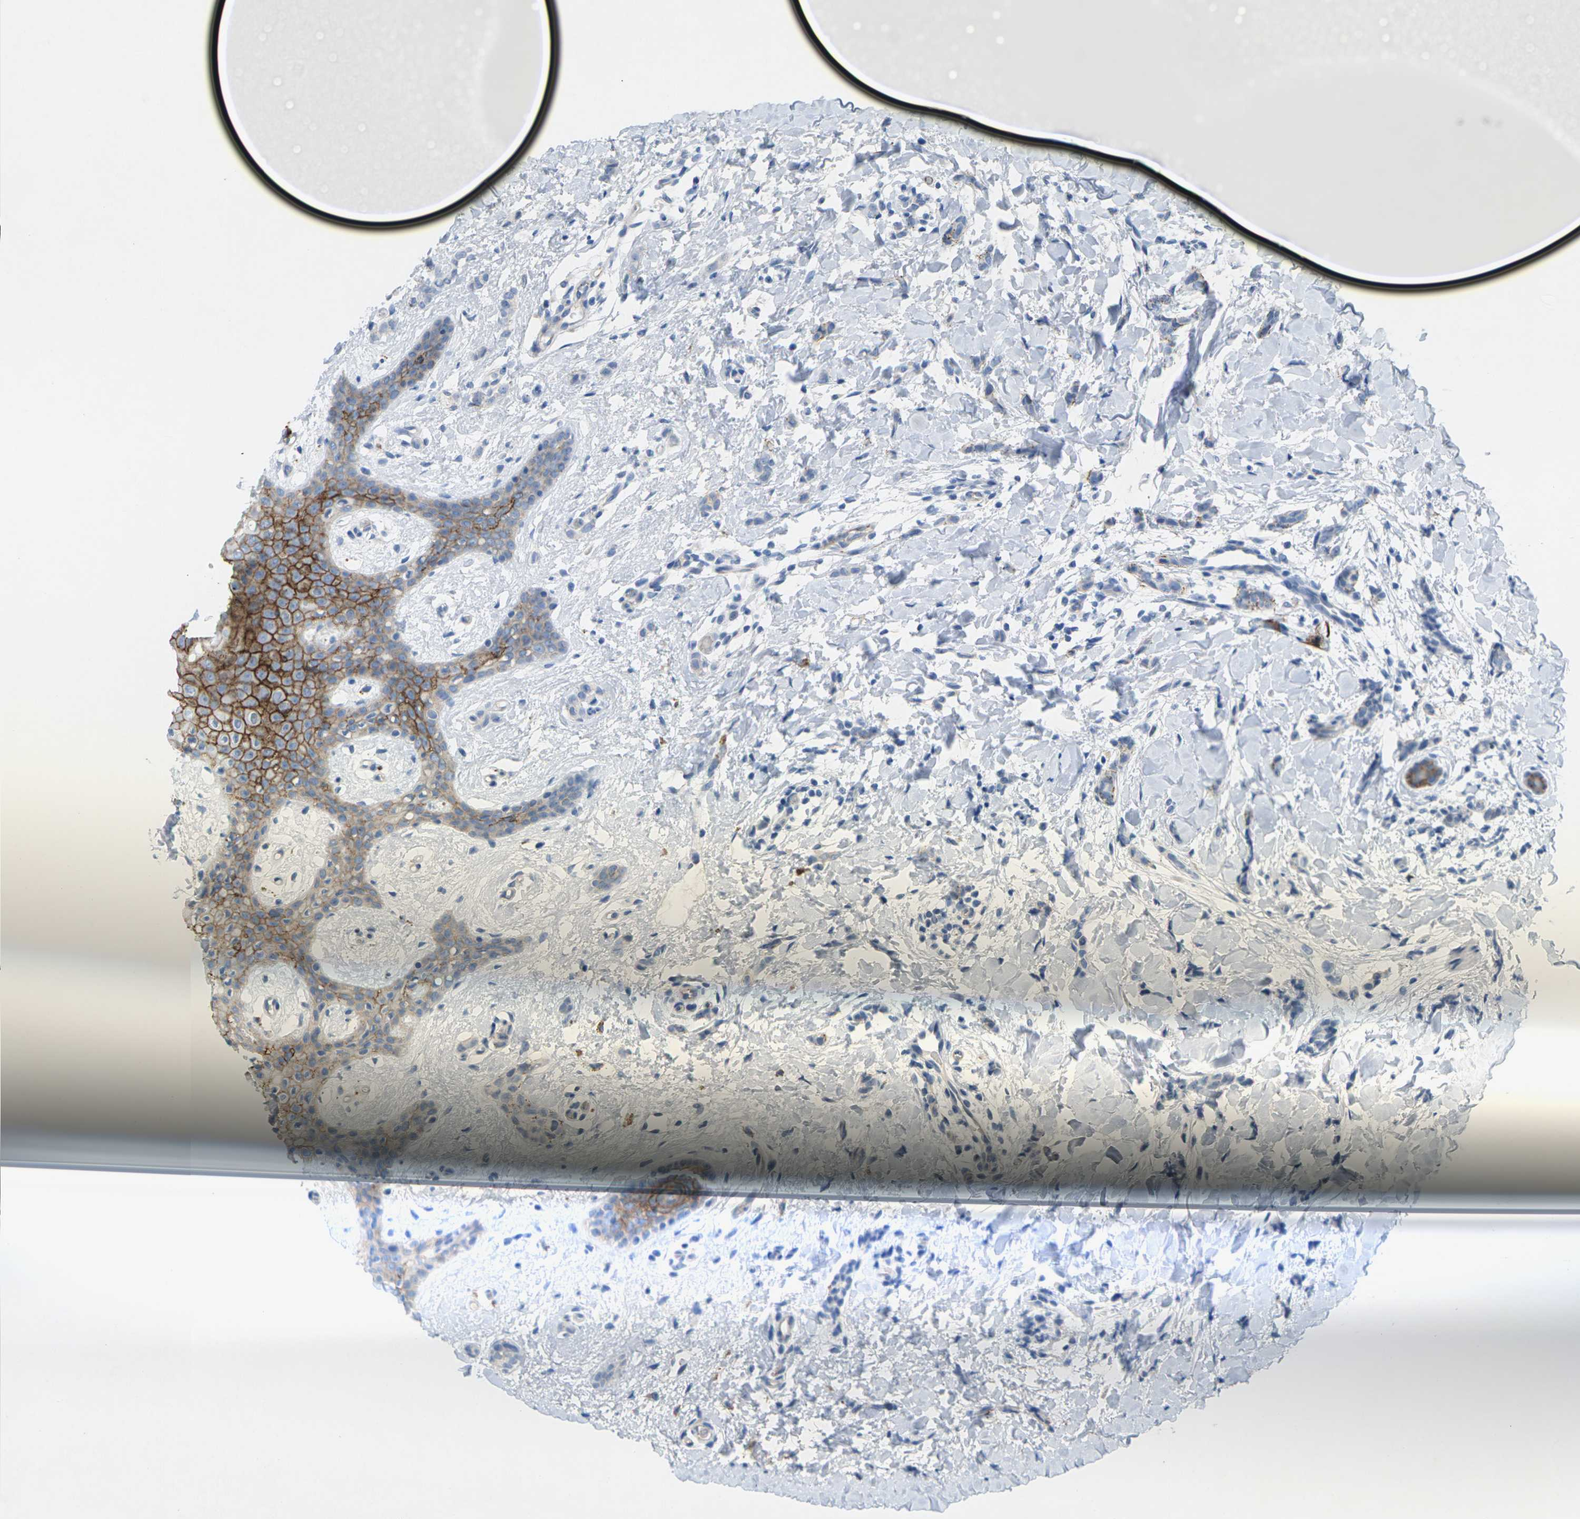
{"staining": {"intensity": "negative", "quantity": "none", "location": "none"}, "tissue": "breast cancer", "cell_type": "Tumor cells", "image_type": "cancer", "snomed": [{"axis": "morphology", "description": "Lobular carcinoma"}, {"axis": "topography", "description": "Skin"}, {"axis": "topography", "description": "Breast"}], "caption": "Immunohistochemical staining of breast cancer displays no significant expression in tumor cells. The staining was performed using DAB to visualize the protein expression in brown, while the nuclei were stained in blue with hematoxylin (Magnification: 20x).", "gene": "CLDN3", "patient": {"sex": "female", "age": 46}}